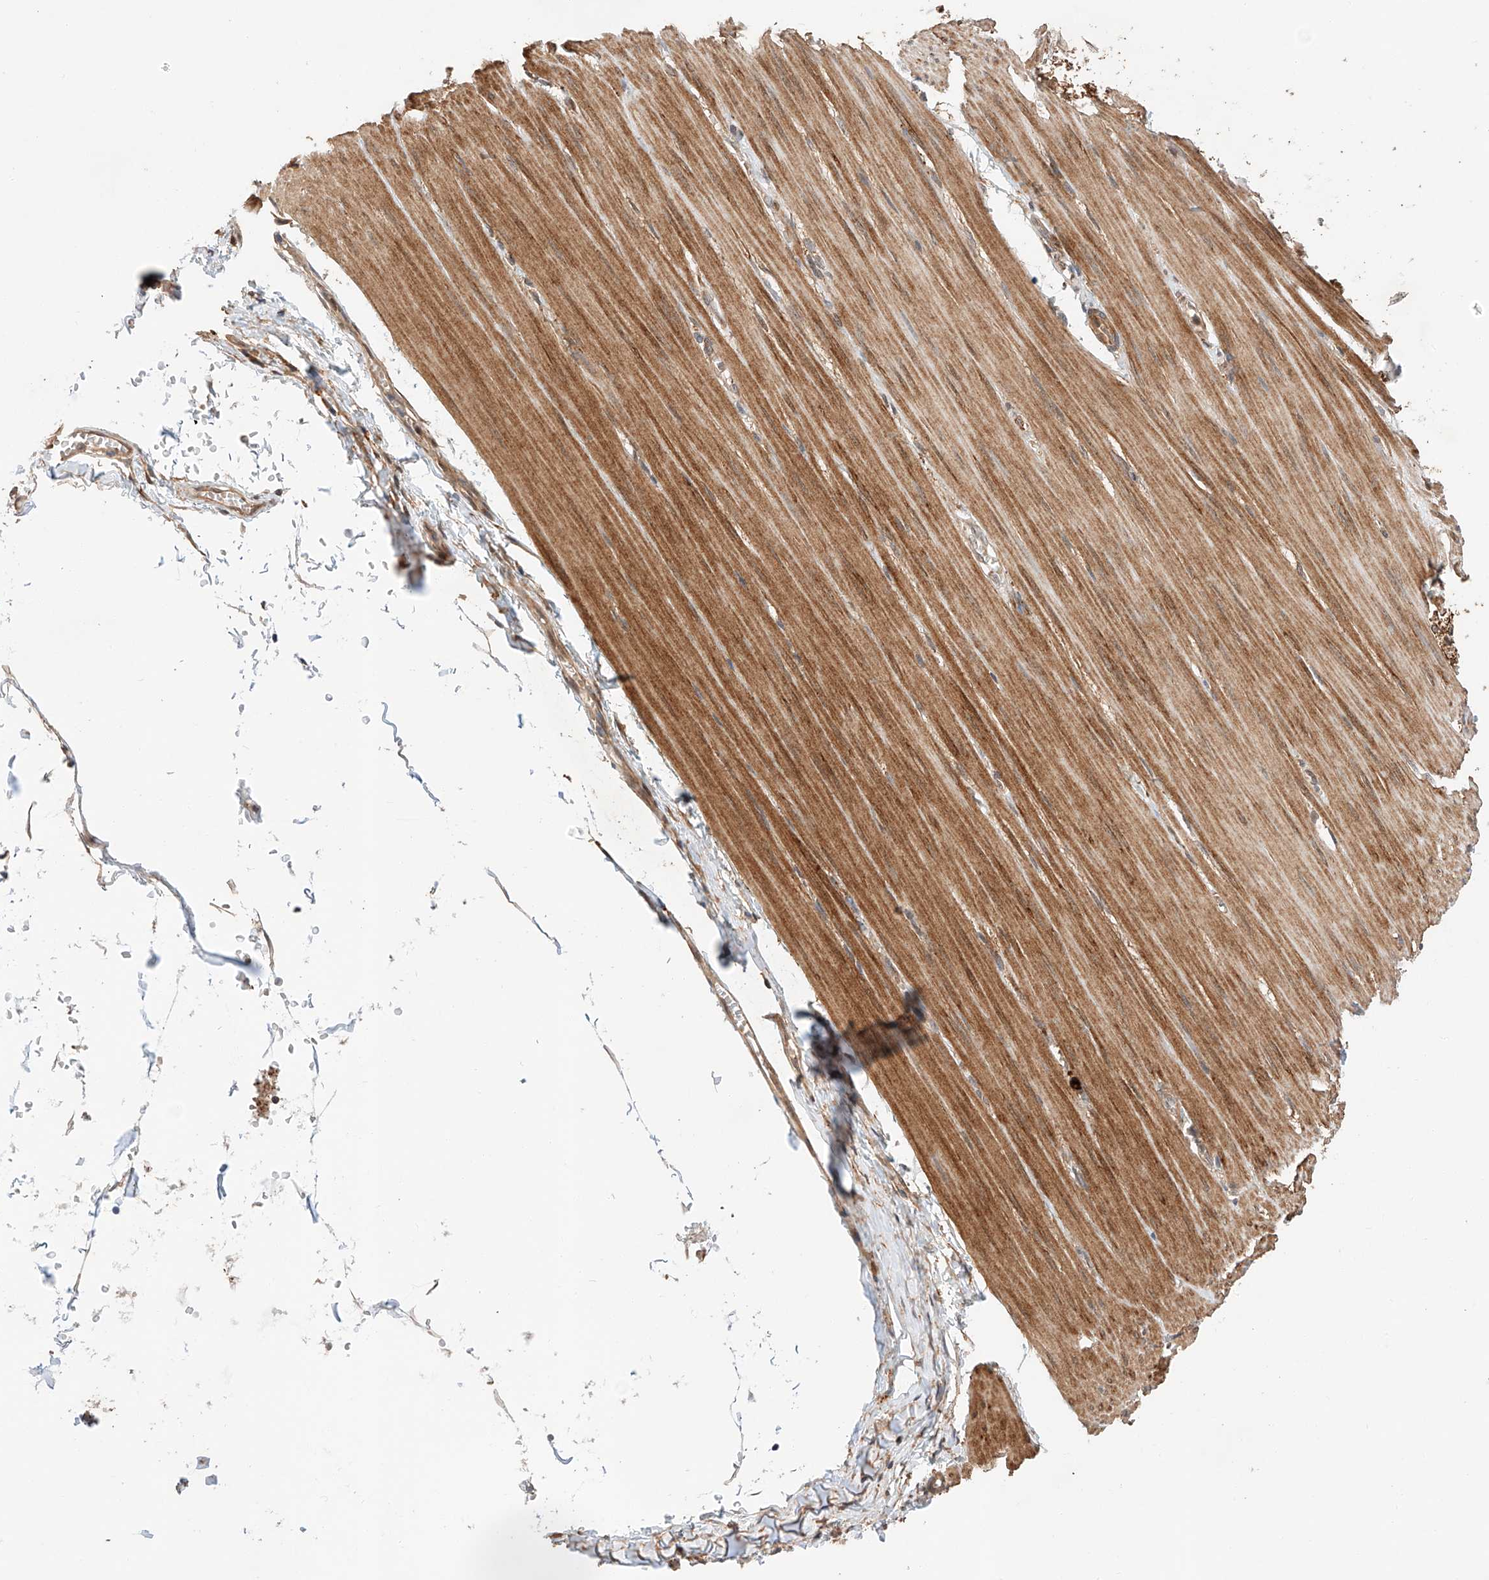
{"staining": {"intensity": "moderate", "quantity": ">75%", "location": "cytoplasmic/membranous,nuclear"}, "tissue": "smooth muscle", "cell_type": "Smooth muscle cells", "image_type": "normal", "snomed": [{"axis": "morphology", "description": "Normal tissue, NOS"}, {"axis": "morphology", "description": "Adenocarcinoma, NOS"}, {"axis": "topography", "description": "Colon"}, {"axis": "topography", "description": "Peripheral nerve tissue"}], "caption": "IHC micrograph of unremarkable smooth muscle stained for a protein (brown), which exhibits medium levels of moderate cytoplasmic/membranous,nuclear staining in approximately >75% of smooth muscle cells.", "gene": "RAB23", "patient": {"sex": "male", "age": 14}}